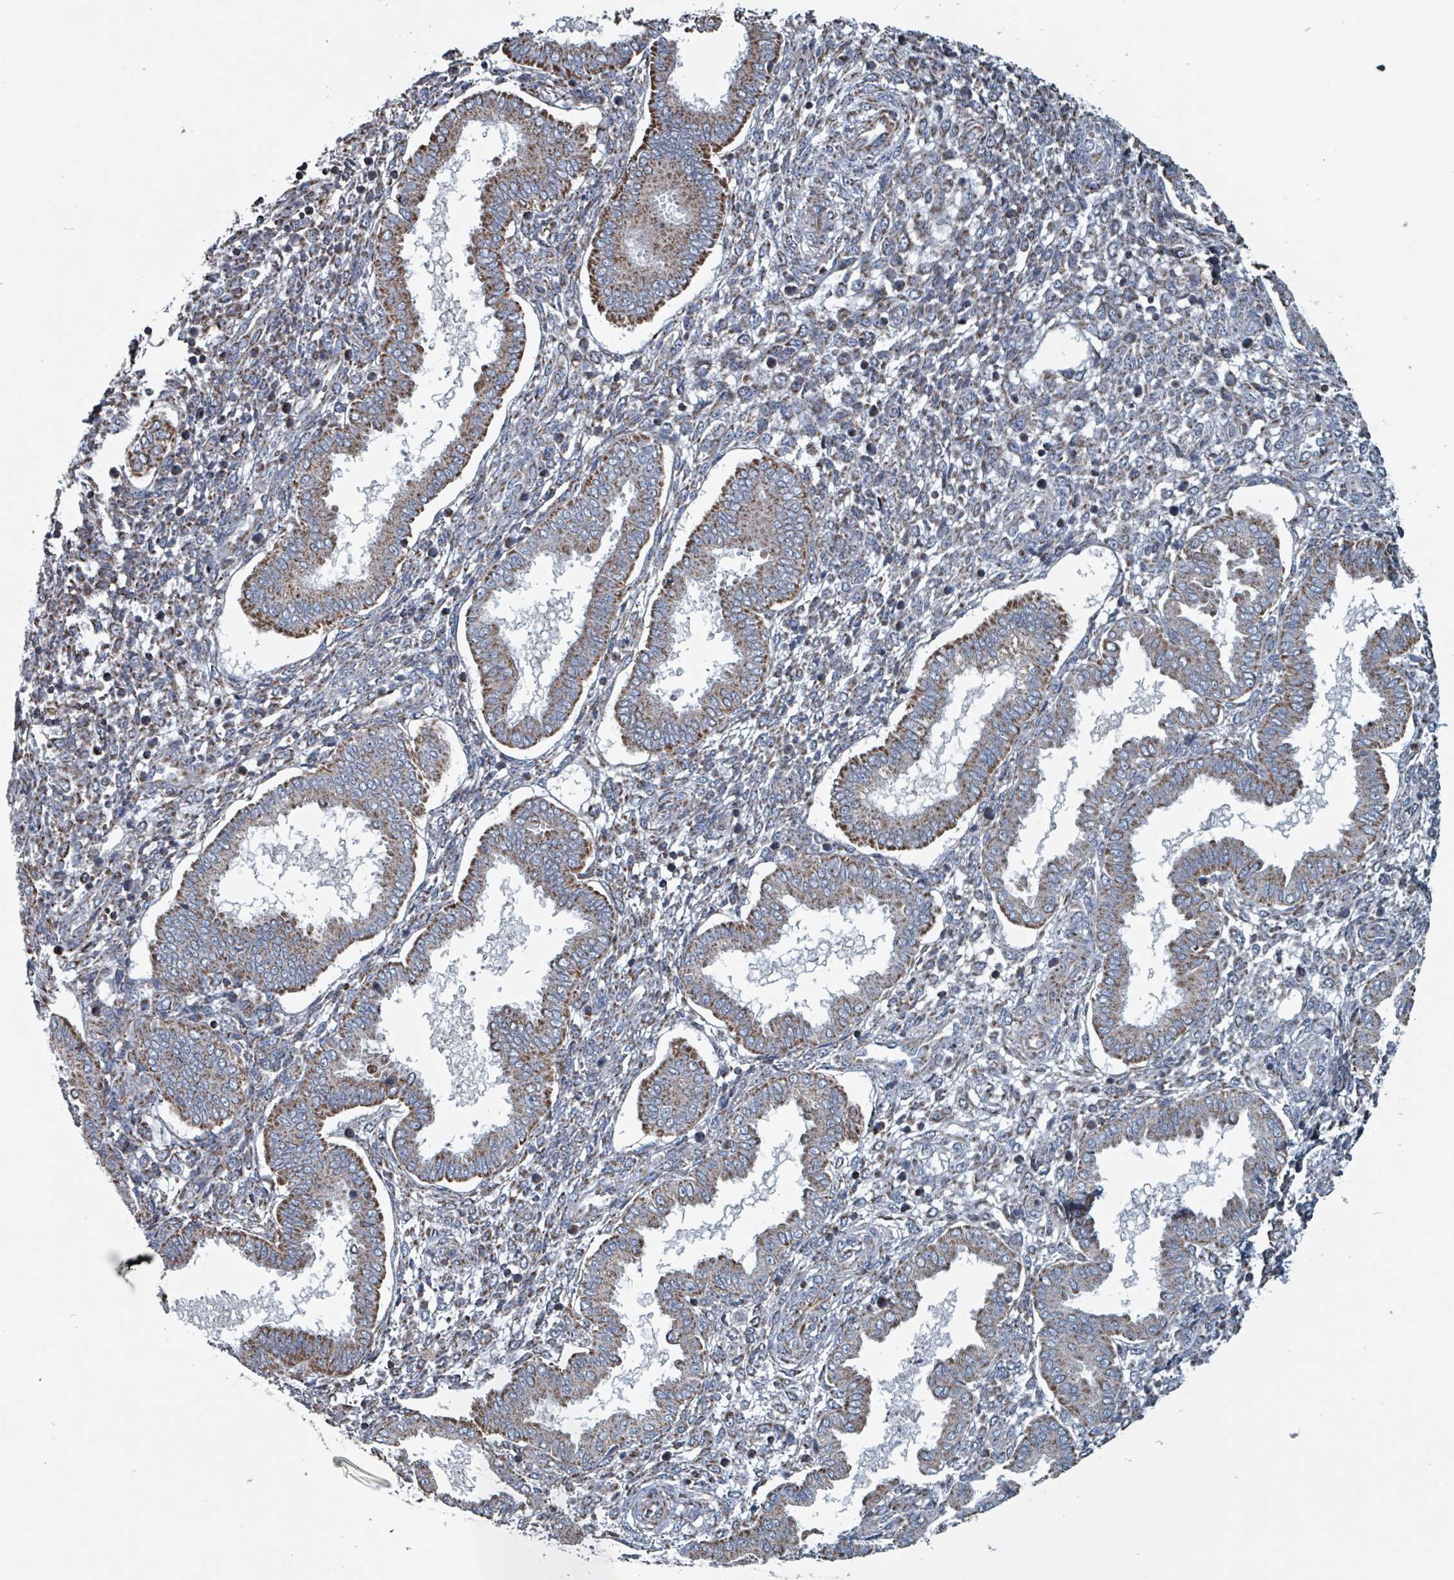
{"staining": {"intensity": "weak", "quantity": "25%-75%", "location": "cytoplasmic/membranous"}, "tissue": "endometrium", "cell_type": "Cells in endometrial stroma", "image_type": "normal", "snomed": [{"axis": "morphology", "description": "Normal tissue, NOS"}, {"axis": "topography", "description": "Endometrium"}], "caption": "A high-resolution image shows immunohistochemistry (IHC) staining of unremarkable endometrium, which shows weak cytoplasmic/membranous expression in approximately 25%-75% of cells in endometrial stroma.", "gene": "ABHD18", "patient": {"sex": "female", "age": 24}}